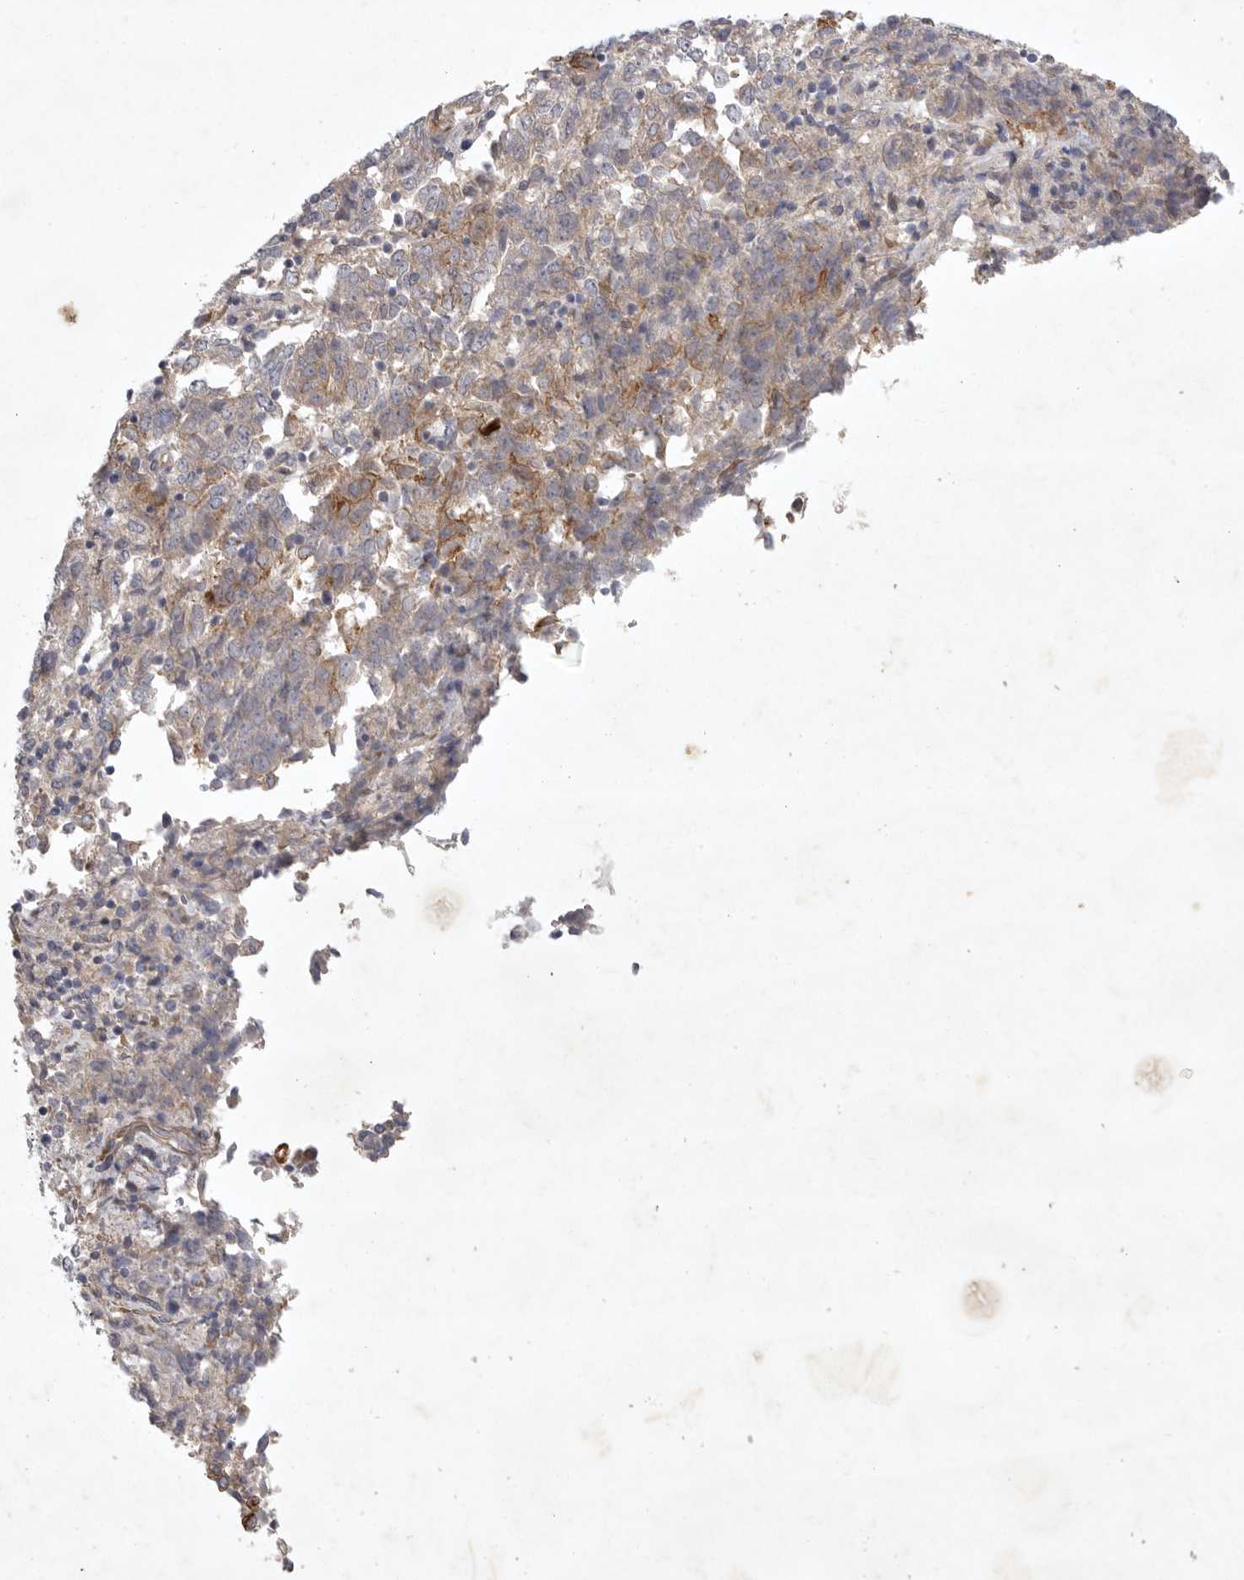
{"staining": {"intensity": "moderate", "quantity": "<25%", "location": "cytoplasmic/membranous"}, "tissue": "endometrial cancer", "cell_type": "Tumor cells", "image_type": "cancer", "snomed": [{"axis": "morphology", "description": "Adenocarcinoma, NOS"}, {"axis": "topography", "description": "Endometrium"}], "caption": "Protein staining shows moderate cytoplasmic/membranous staining in about <25% of tumor cells in endometrial cancer (adenocarcinoma).", "gene": "BZW2", "patient": {"sex": "female", "age": 80}}